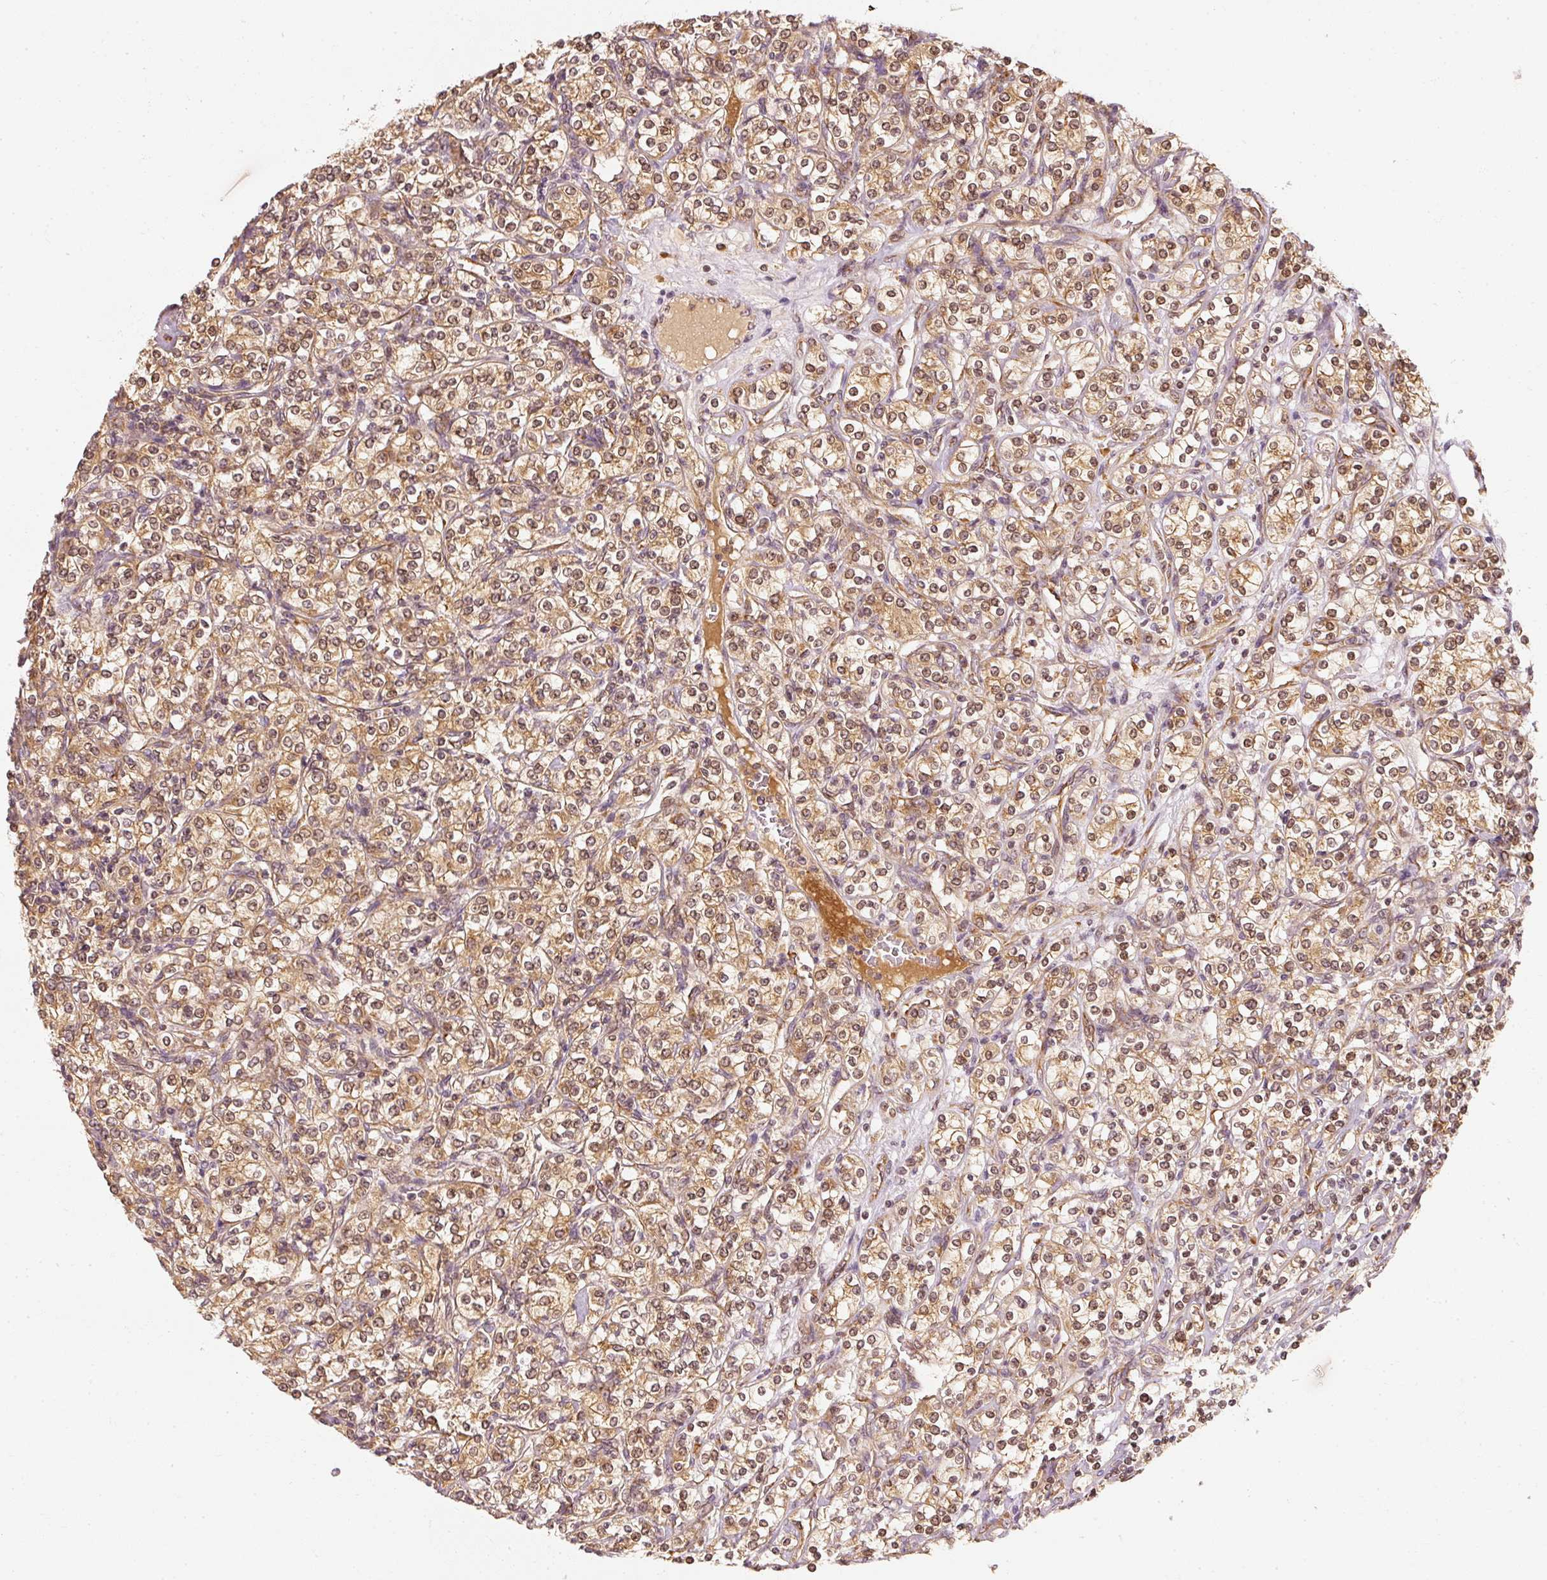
{"staining": {"intensity": "moderate", "quantity": ">75%", "location": "cytoplasmic/membranous"}, "tissue": "renal cancer", "cell_type": "Tumor cells", "image_type": "cancer", "snomed": [{"axis": "morphology", "description": "Adenocarcinoma, NOS"}, {"axis": "topography", "description": "Kidney"}], "caption": "Immunohistochemical staining of renal cancer (adenocarcinoma) reveals medium levels of moderate cytoplasmic/membranous protein staining in approximately >75% of tumor cells.", "gene": "EEF1A2", "patient": {"sex": "male", "age": 77}}